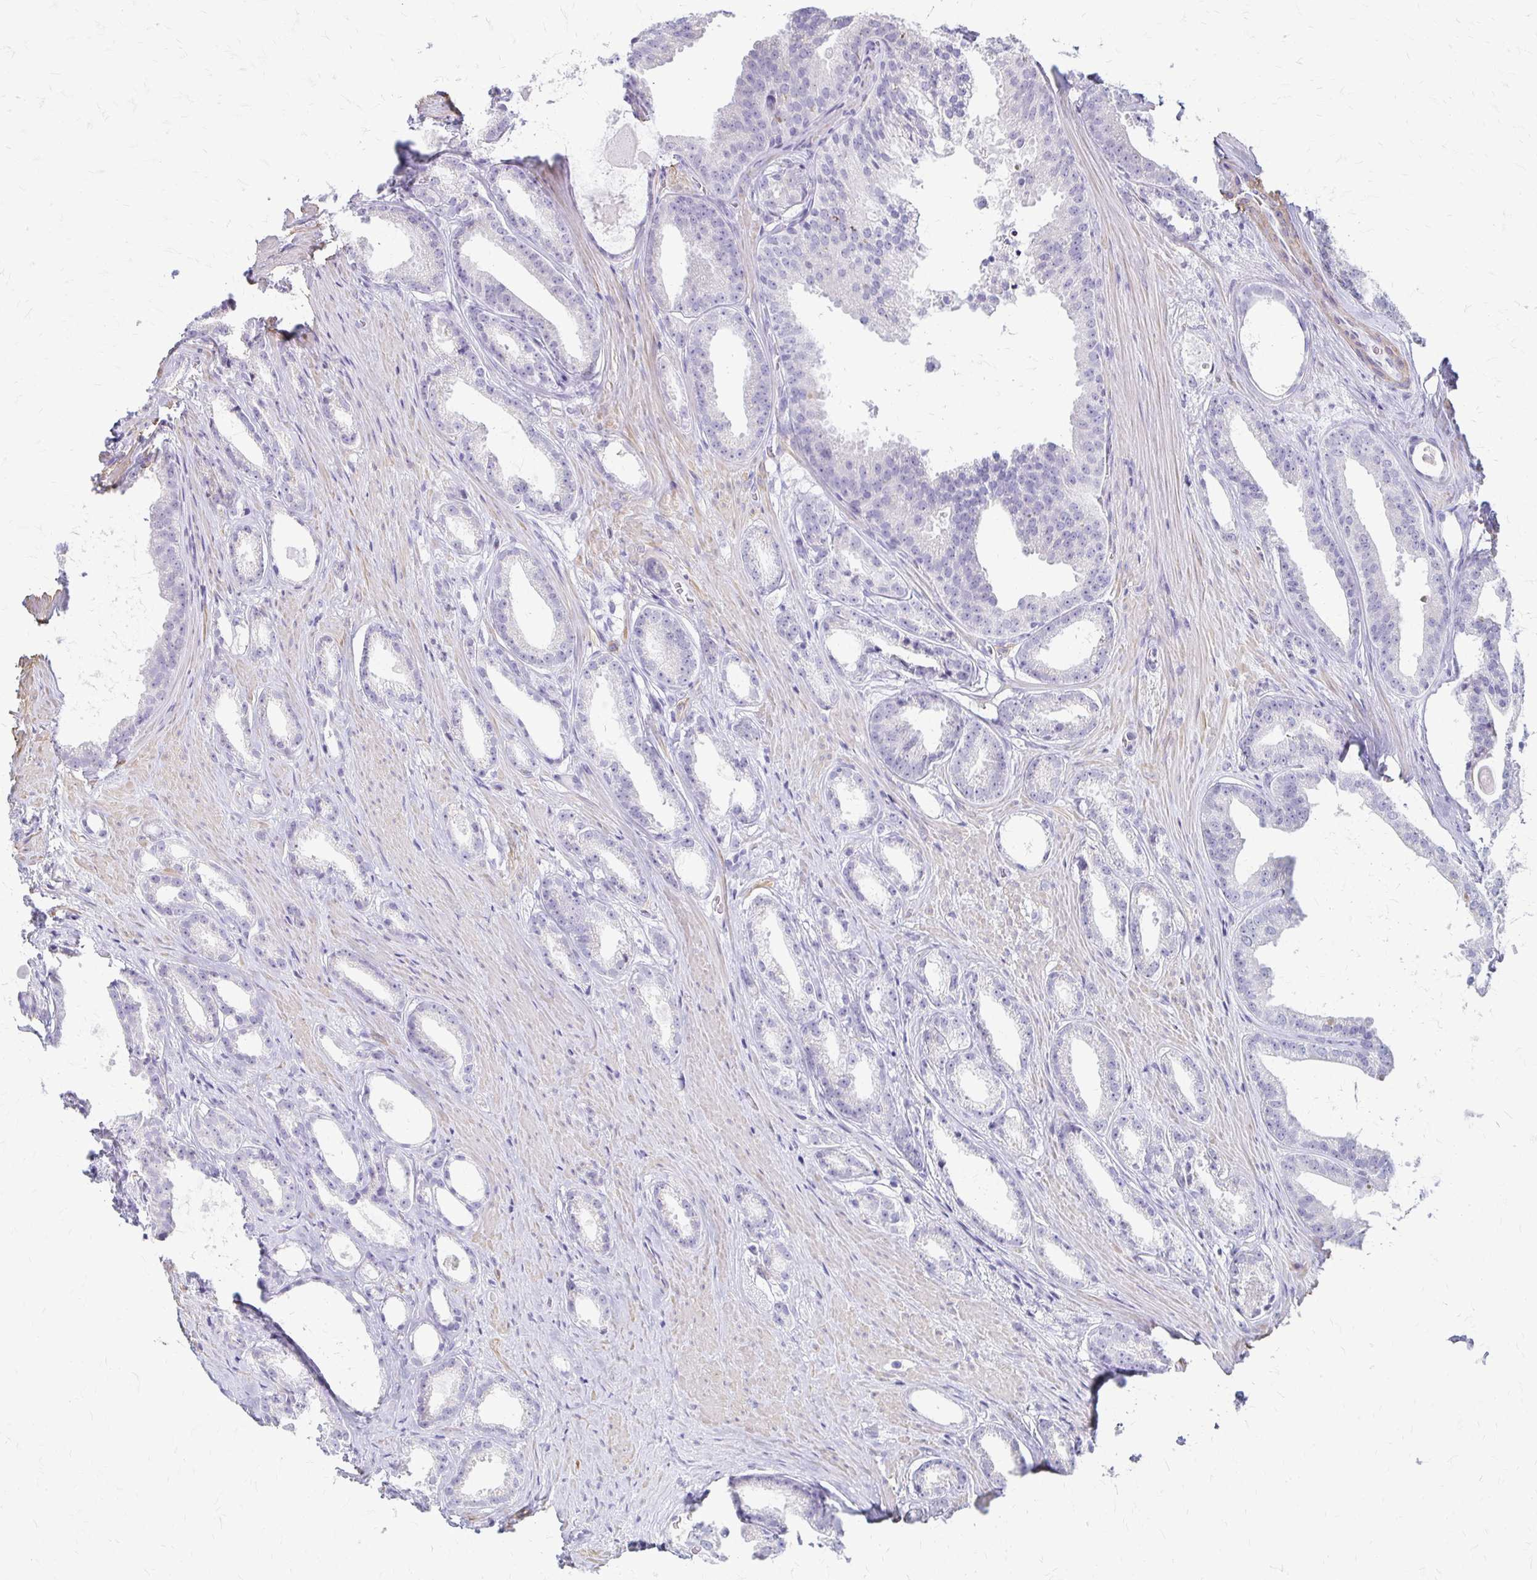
{"staining": {"intensity": "negative", "quantity": "none", "location": "none"}, "tissue": "prostate cancer", "cell_type": "Tumor cells", "image_type": "cancer", "snomed": [{"axis": "morphology", "description": "Adenocarcinoma, Low grade"}, {"axis": "topography", "description": "Prostate"}], "caption": "Immunohistochemical staining of human prostate cancer (low-grade adenocarcinoma) shows no significant positivity in tumor cells.", "gene": "IVL", "patient": {"sex": "male", "age": 65}}